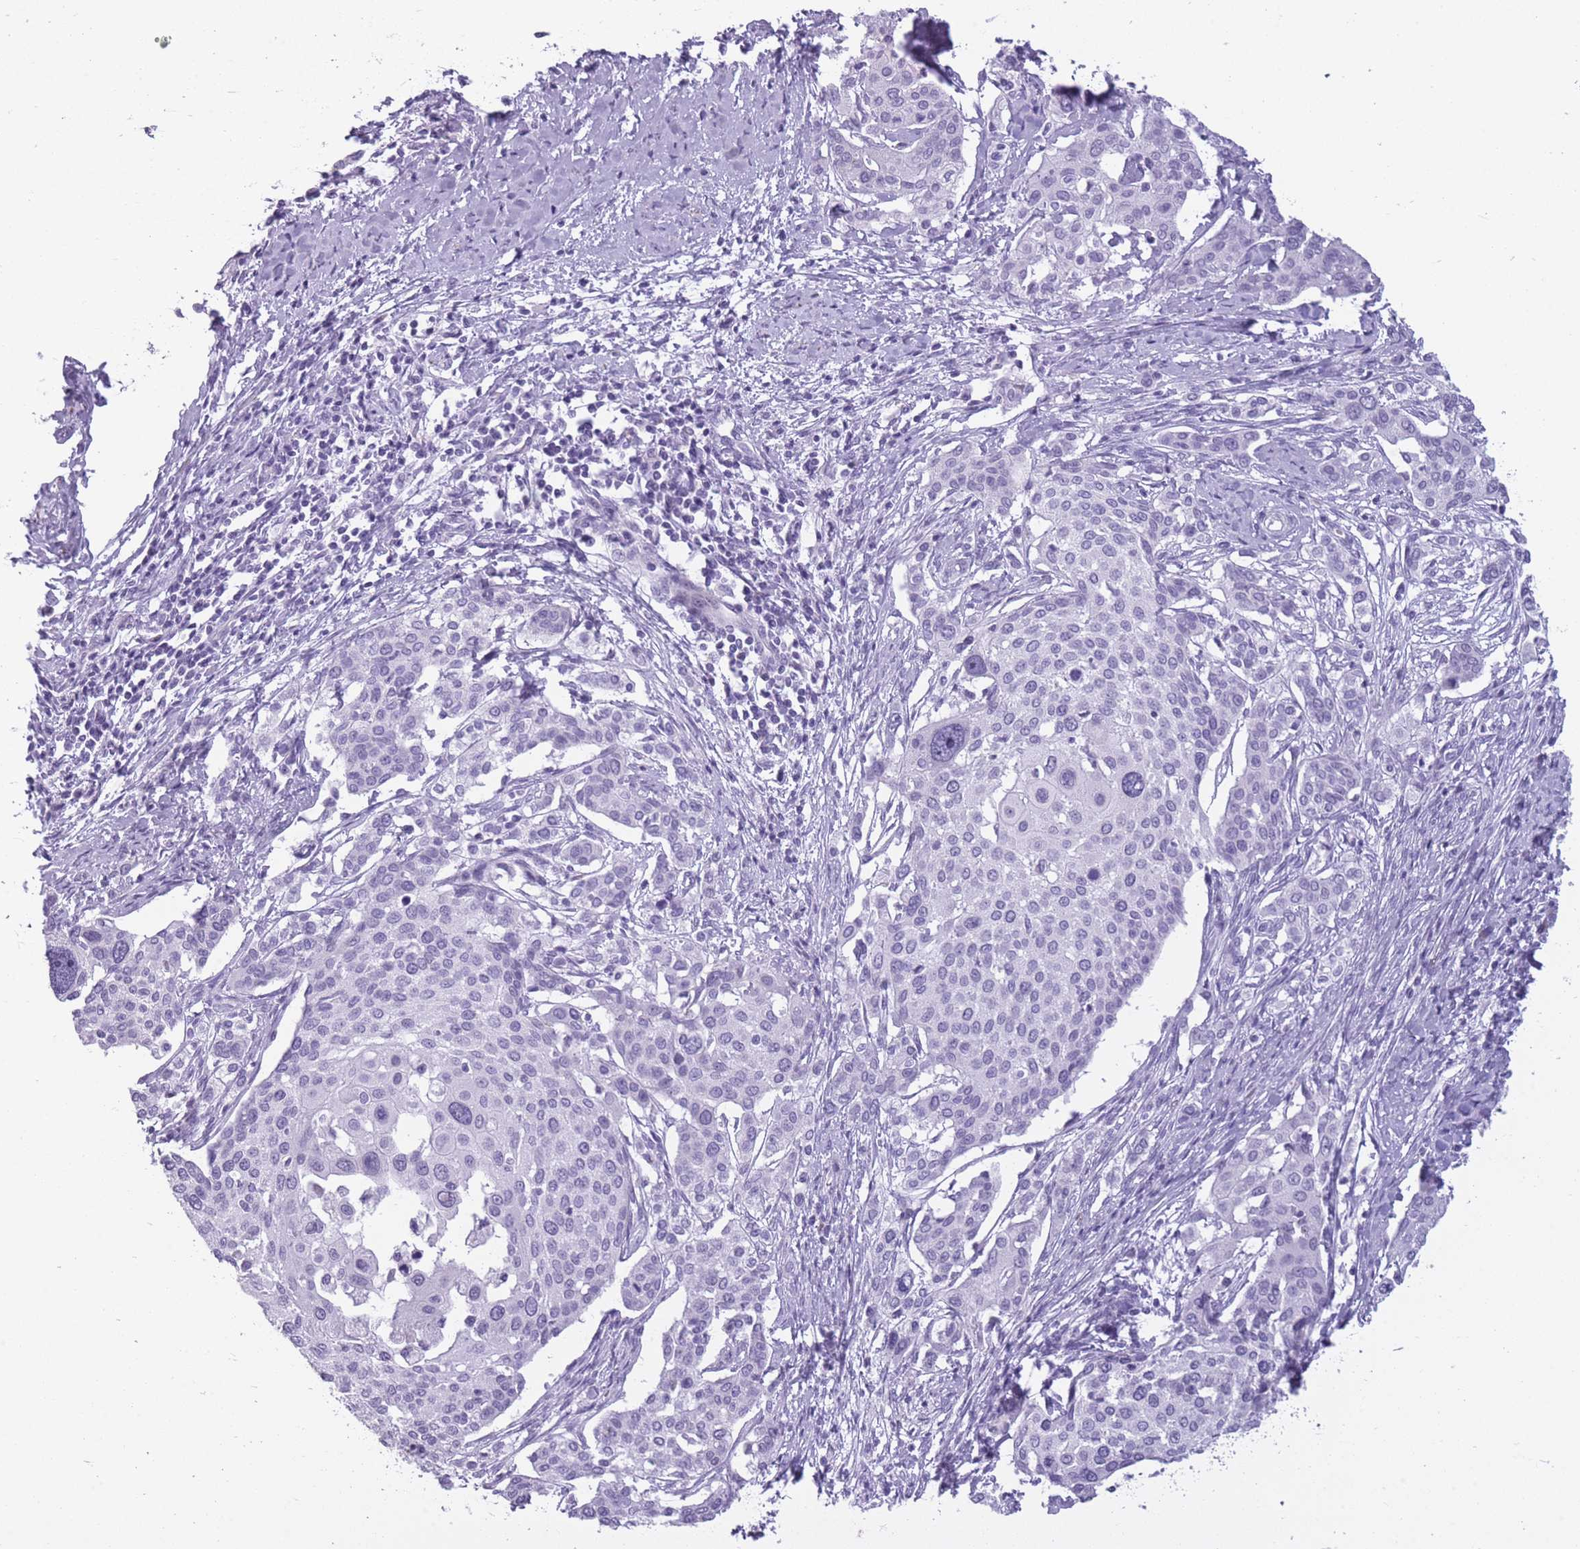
{"staining": {"intensity": "negative", "quantity": "none", "location": "none"}, "tissue": "cervical cancer", "cell_type": "Tumor cells", "image_type": "cancer", "snomed": [{"axis": "morphology", "description": "Squamous cell carcinoma, NOS"}, {"axis": "topography", "description": "Cervix"}], "caption": "The immunohistochemistry image has no significant positivity in tumor cells of squamous cell carcinoma (cervical) tissue.", "gene": "GOLGA6D", "patient": {"sex": "female", "age": 44}}